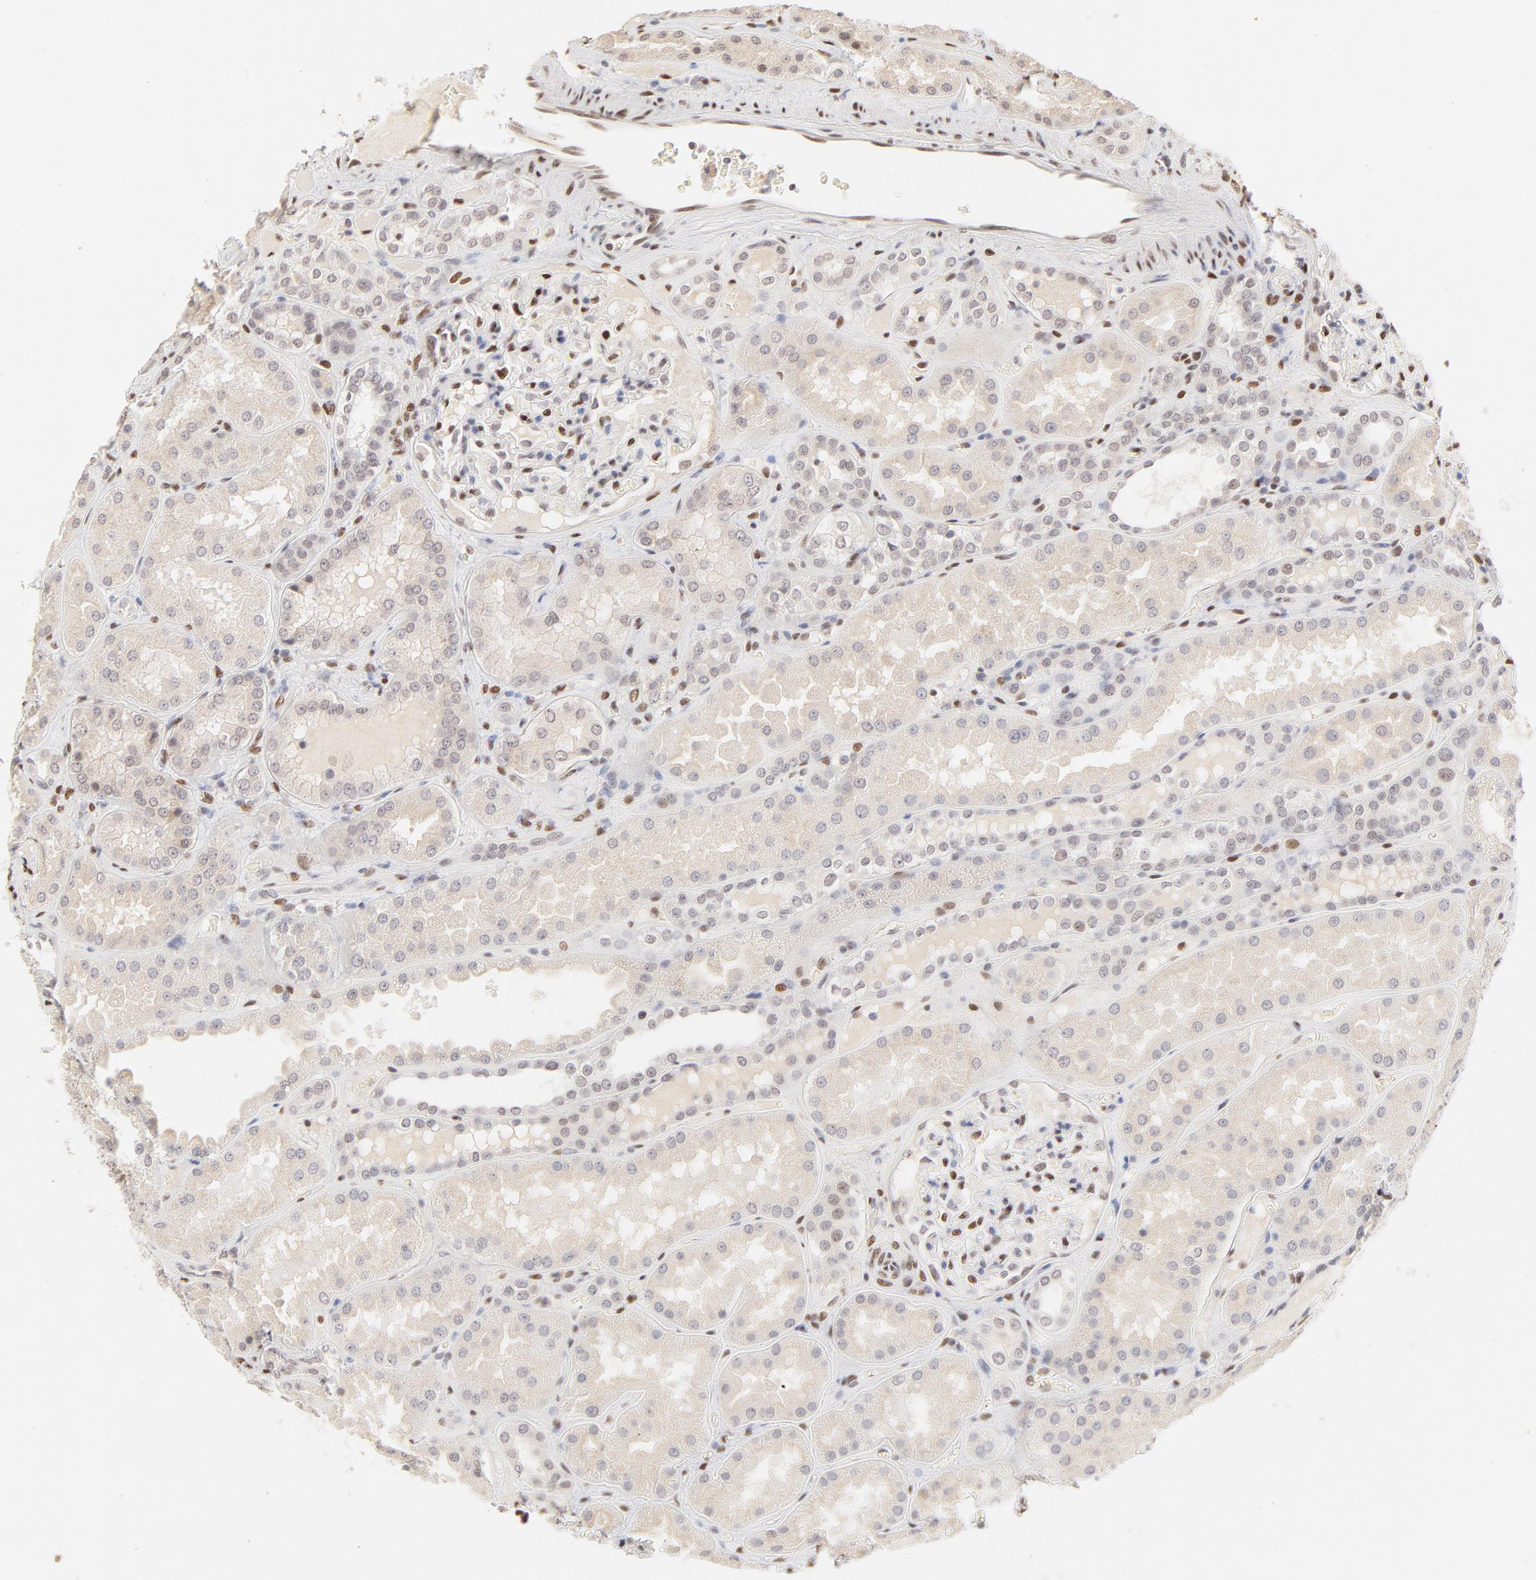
{"staining": {"intensity": "moderate", "quantity": "25%-75%", "location": "nuclear"}, "tissue": "kidney", "cell_type": "Cells in glomeruli", "image_type": "normal", "snomed": [{"axis": "morphology", "description": "Normal tissue, NOS"}, {"axis": "topography", "description": "Kidney"}], "caption": "A medium amount of moderate nuclear expression is seen in about 25%-75% of cells in glomeruli in benign kidney.", "gene": "PBX1", "patient": {"sex": "female", "age": 56}}